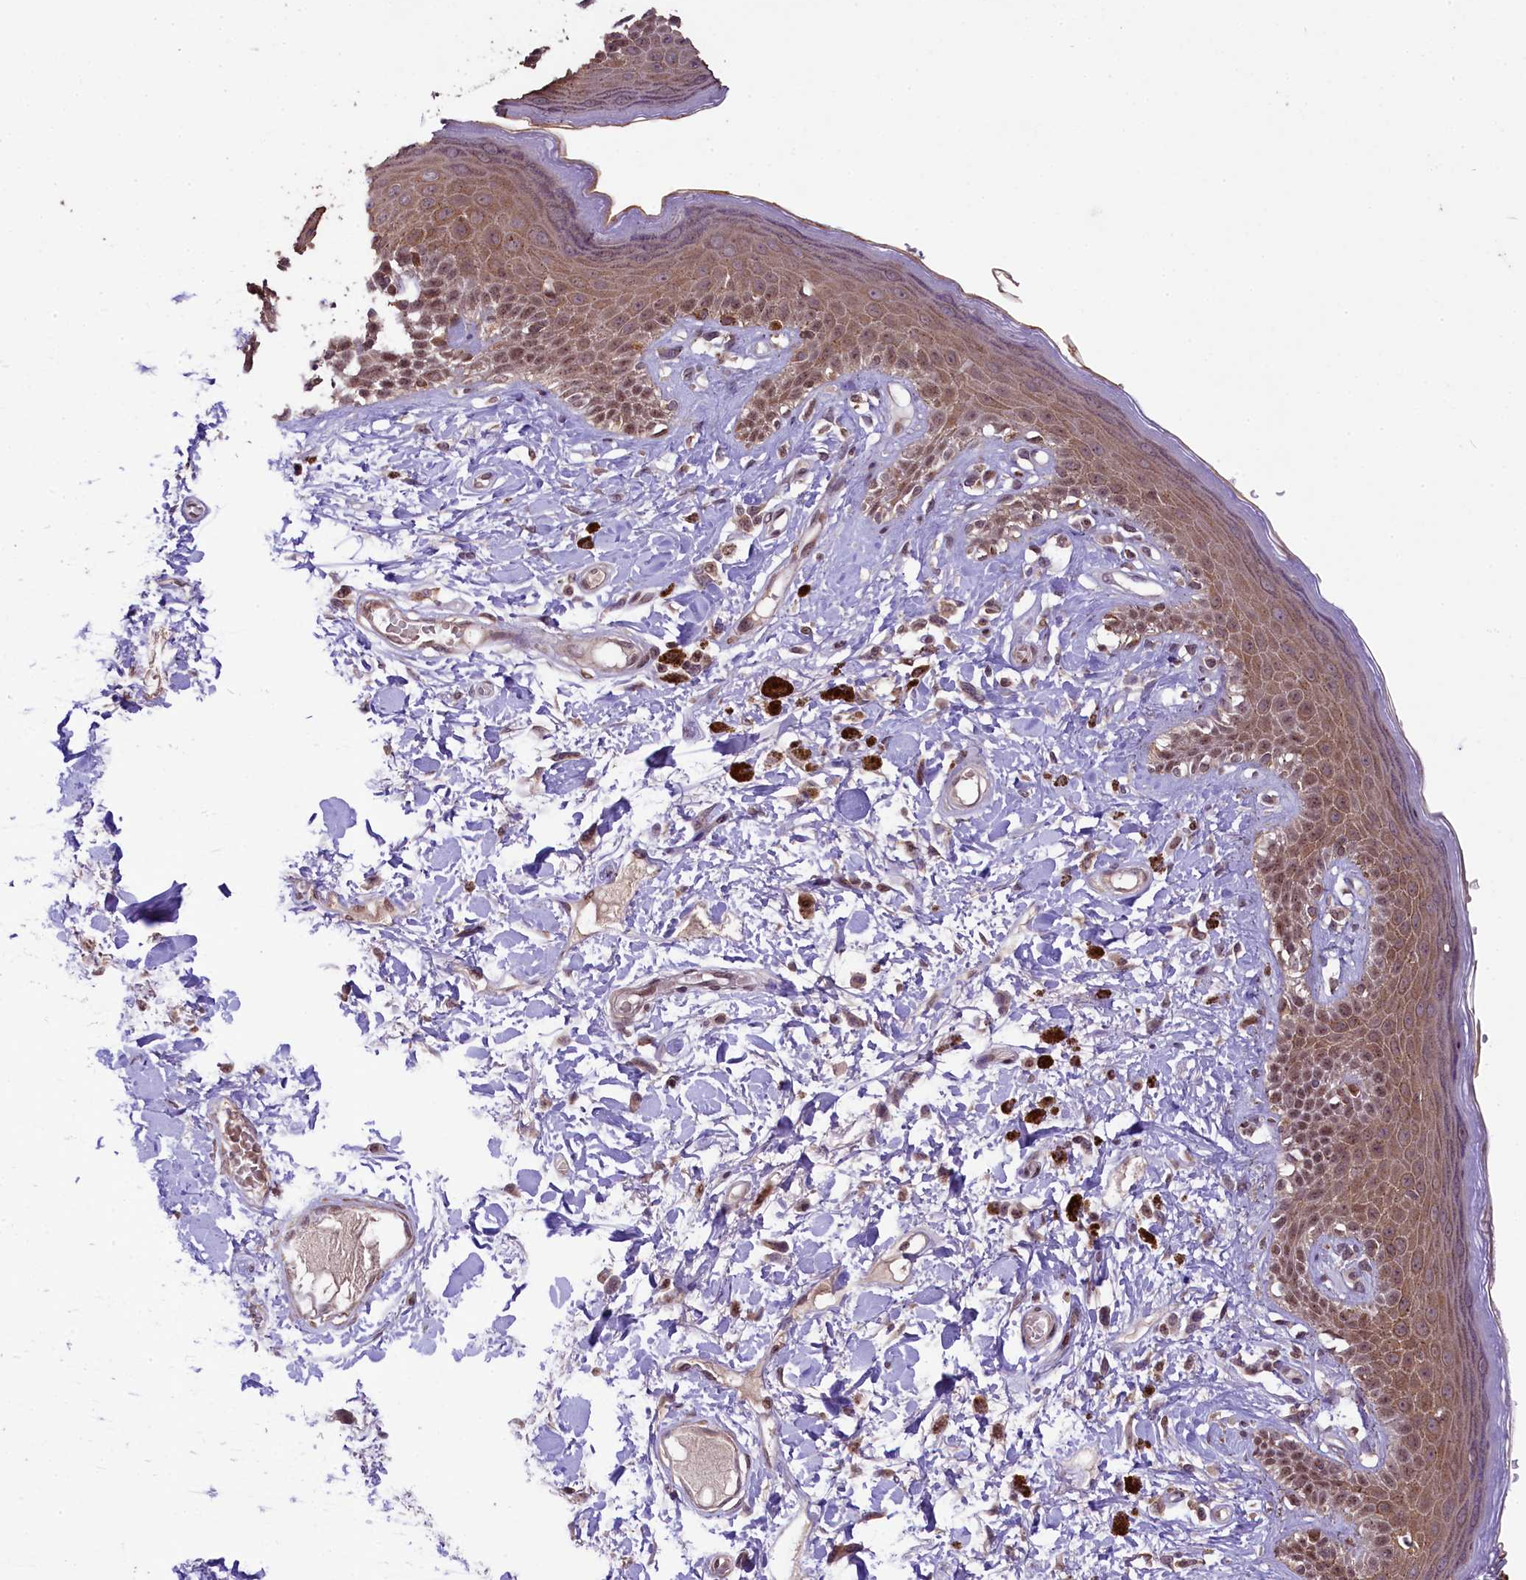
{"staining": {"intensity": "moderate", "quantity": ">75%", "location": "cytoplasmic/membranous,nuclear"}, "tissue": "skin", "cell_type": "Epidermal cells", "image_type": "normal", "snomed": [{"axis": "morphology", "description": "Normal tissue, NOS"}, {"axis": "topography", "description": "Anal"}], "caption": "Approximately >75% of epidermal cells in benign skin reveal moderate cytoplasmic/membranous,nuclear protein positivity as visualized by brown immunohistochemical staining.", "gene": "RBBP8", "patient": {"sex": "female", "age": 78}}